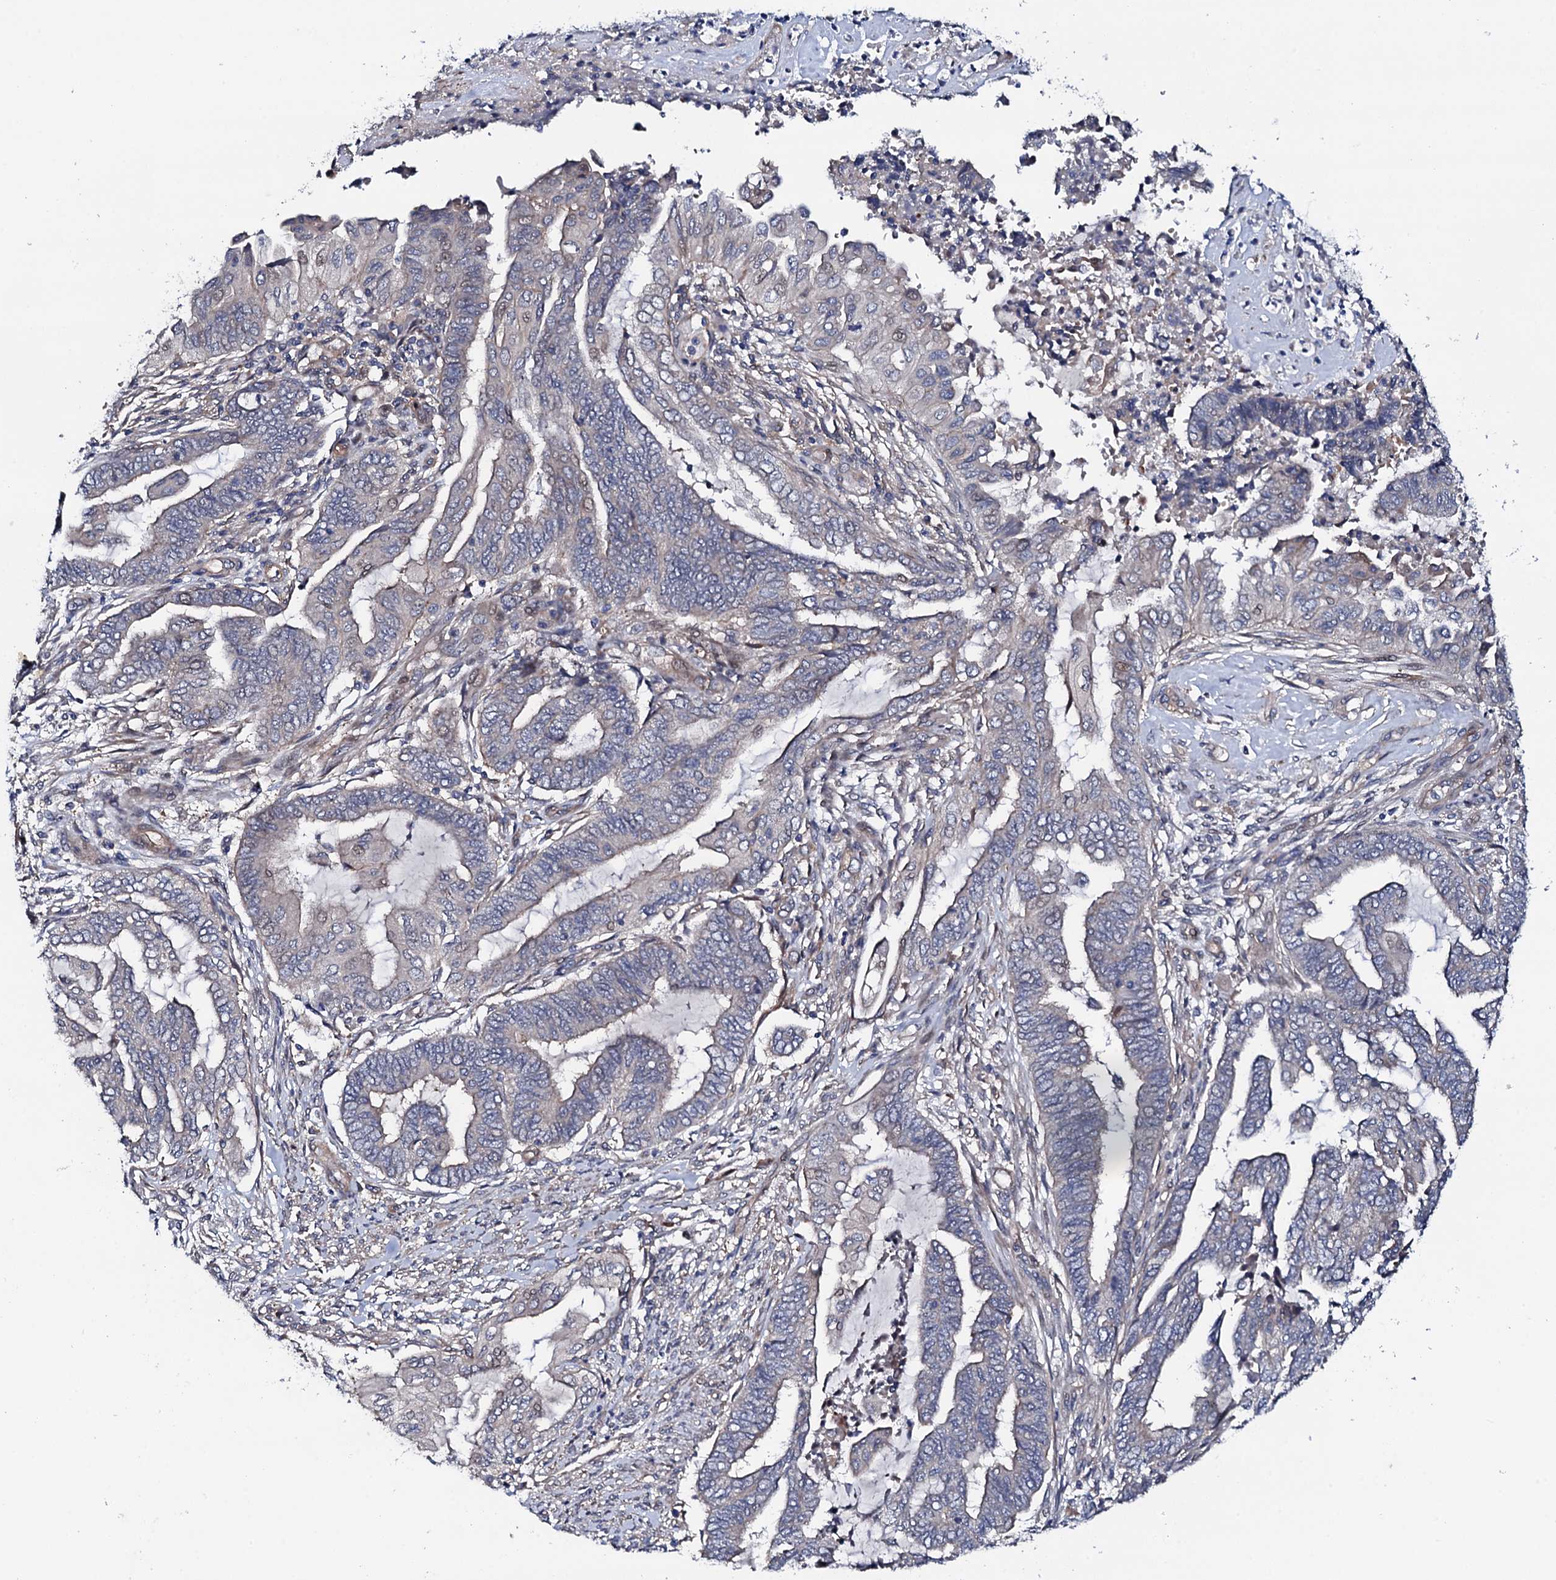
{"staining": {"intensity": "negative", "quantity": "none", "location": "none"}, "tissue": "endometrial cancer", "cell_type": "Tumor cells", "image_type": "cancer", "snomed": [{"axis": "morphology", "description": "Adenocarcinoma, NOS"}, {"axis": "topography", "description": "Uterus"}, {"axis": "topography", "description": "Endometrium"}], "caption": "DAB (3,3'-diaminobenzidine) immunohistochemical staining of adenocarcinoma (endometrial) demonstrates no significant expression in tumor cells.", "gene": "CIAO2A", "patient": {"sex": "female", "age": 70}}